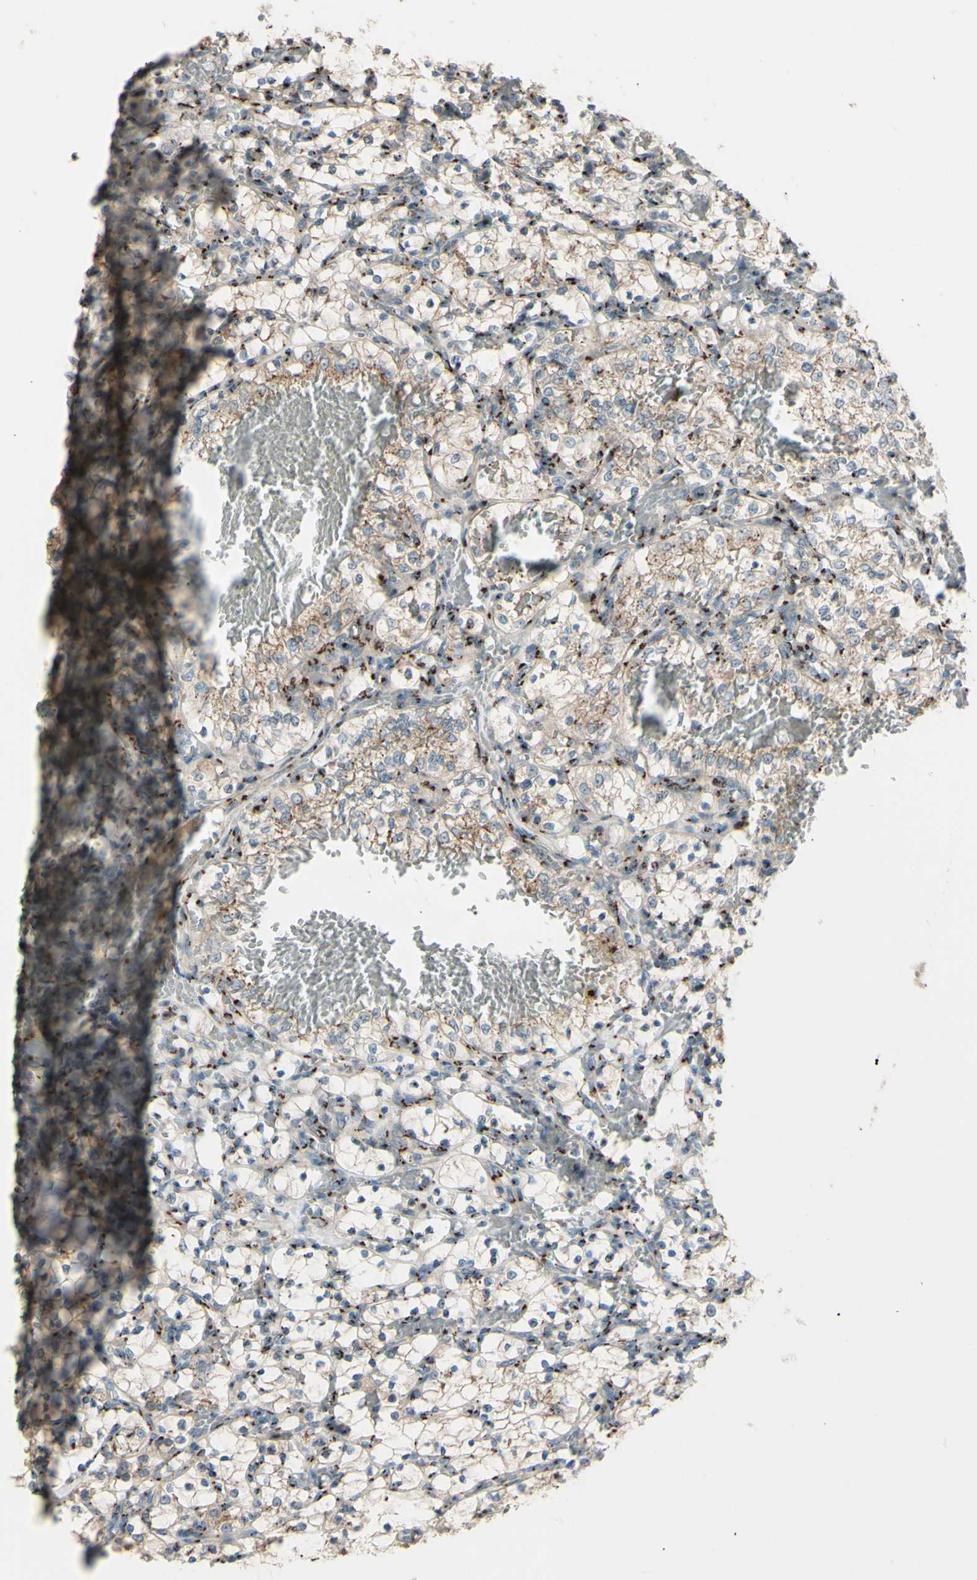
{"staining": {"intensity": "moderate", "quantity": ">75%", "location": "cytoplasmic/membranous"}, "tissue": "renal cancer", "cell_type": "Tumor cells", "image_type": "cancer", "snomed": [{"axis": "morphology", "description": "Adenocarcinoma, NOS"}, {"axis": "topography", "description": "Kidney"}], "caption": "There is medium levels of moderate cytoplasmic/membranous expression in tumor cells of renal cancer, as demonstrated by immunohistochemical staining (brown color).", "gene": "BPNT2", "patient": {"sex": "female", "age": 69}}